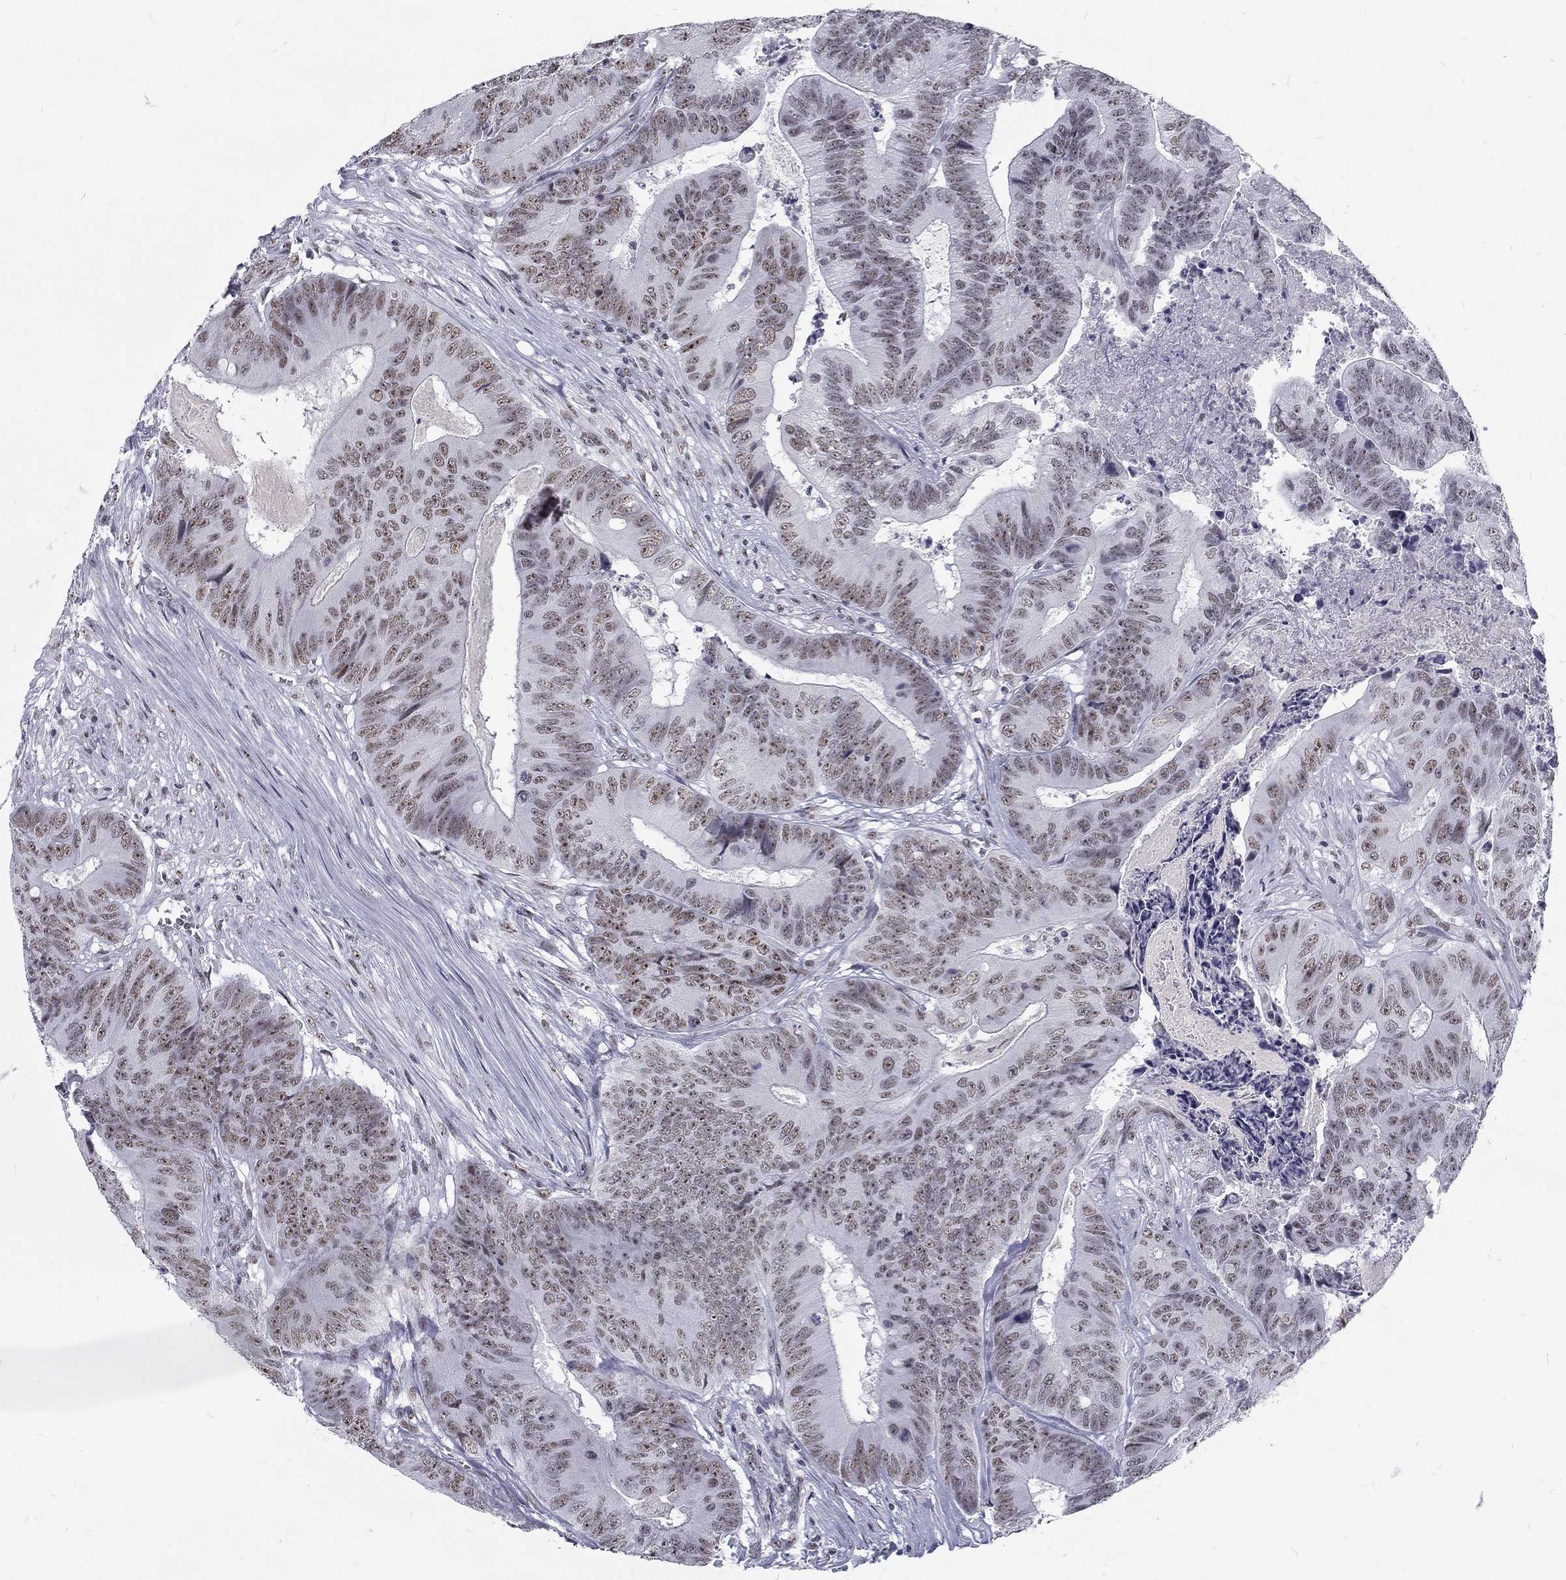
{"staining": {"intensity": "weak", "quantity": ">75%", "location": "nuclear"}, "tissue": "colorectal cancer", "cell_type": "Tumor cells", "image_type": "cancer", "snomed": [{"axis": "morphology", "description": "Adenocarcinoma, NOS"}, {"axis": "topography", "description": "Colon"}], "caption": "The image shows staining of adenocarcinoma (colorectal), revealing weak nuclear protein positivity (brown color) within tumor cells.", "gene": "SNORC", "patient": {"sex": "male", "age": 84}}